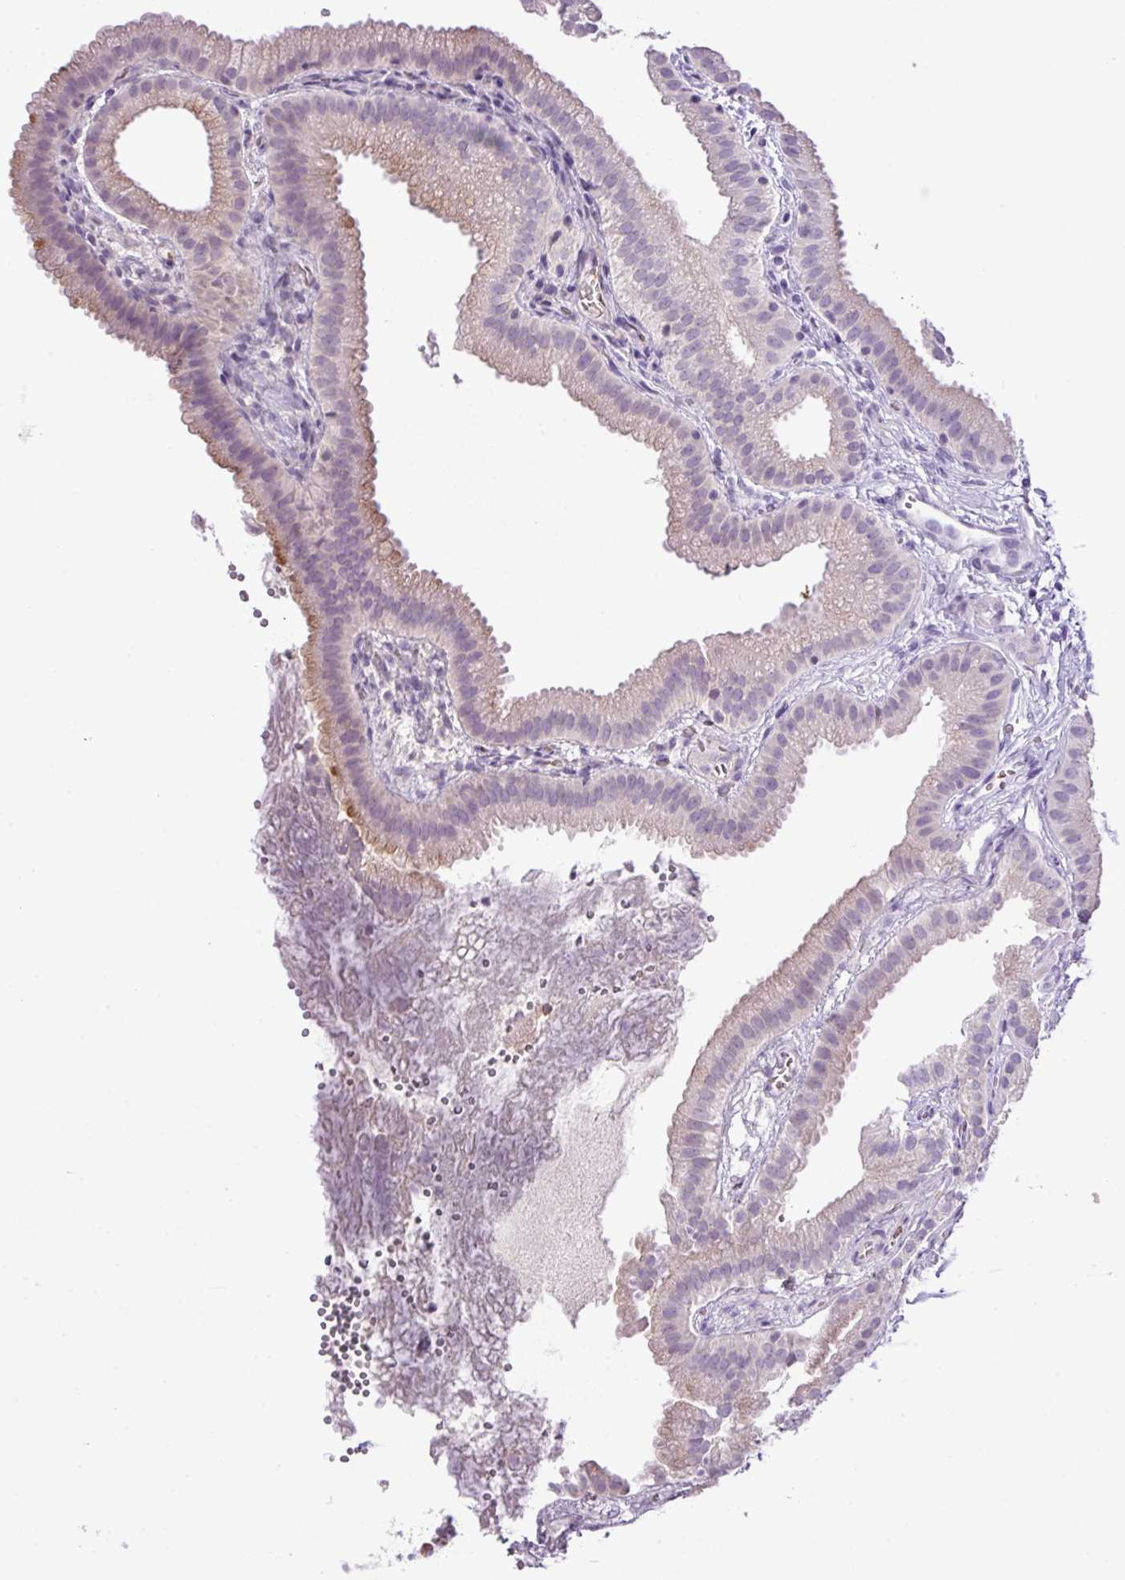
{"staining": {"intensity": "weak", "quantity": "<25%", "location": "cytoplasmic/membranous"}, "tissue": "gallbladder", "cell_type": "Glandular cells", "image_type": "normal", "snomed": [{"axis": "morphology", "description": "Normal tissue, NOS"}, {"axis": "topography", "description": "Gallbladder"}], "caption": "DAB (3,3'-diaminobenzidine) immunohistochemical staining of unremarkable human gallbladder exhibits no significant expression in glandular cells. (DAB immunohistochemistry with hematoxylin counter stain).", "gene": "HTR3E", "patient": {"sex": "female", "age": 63}}